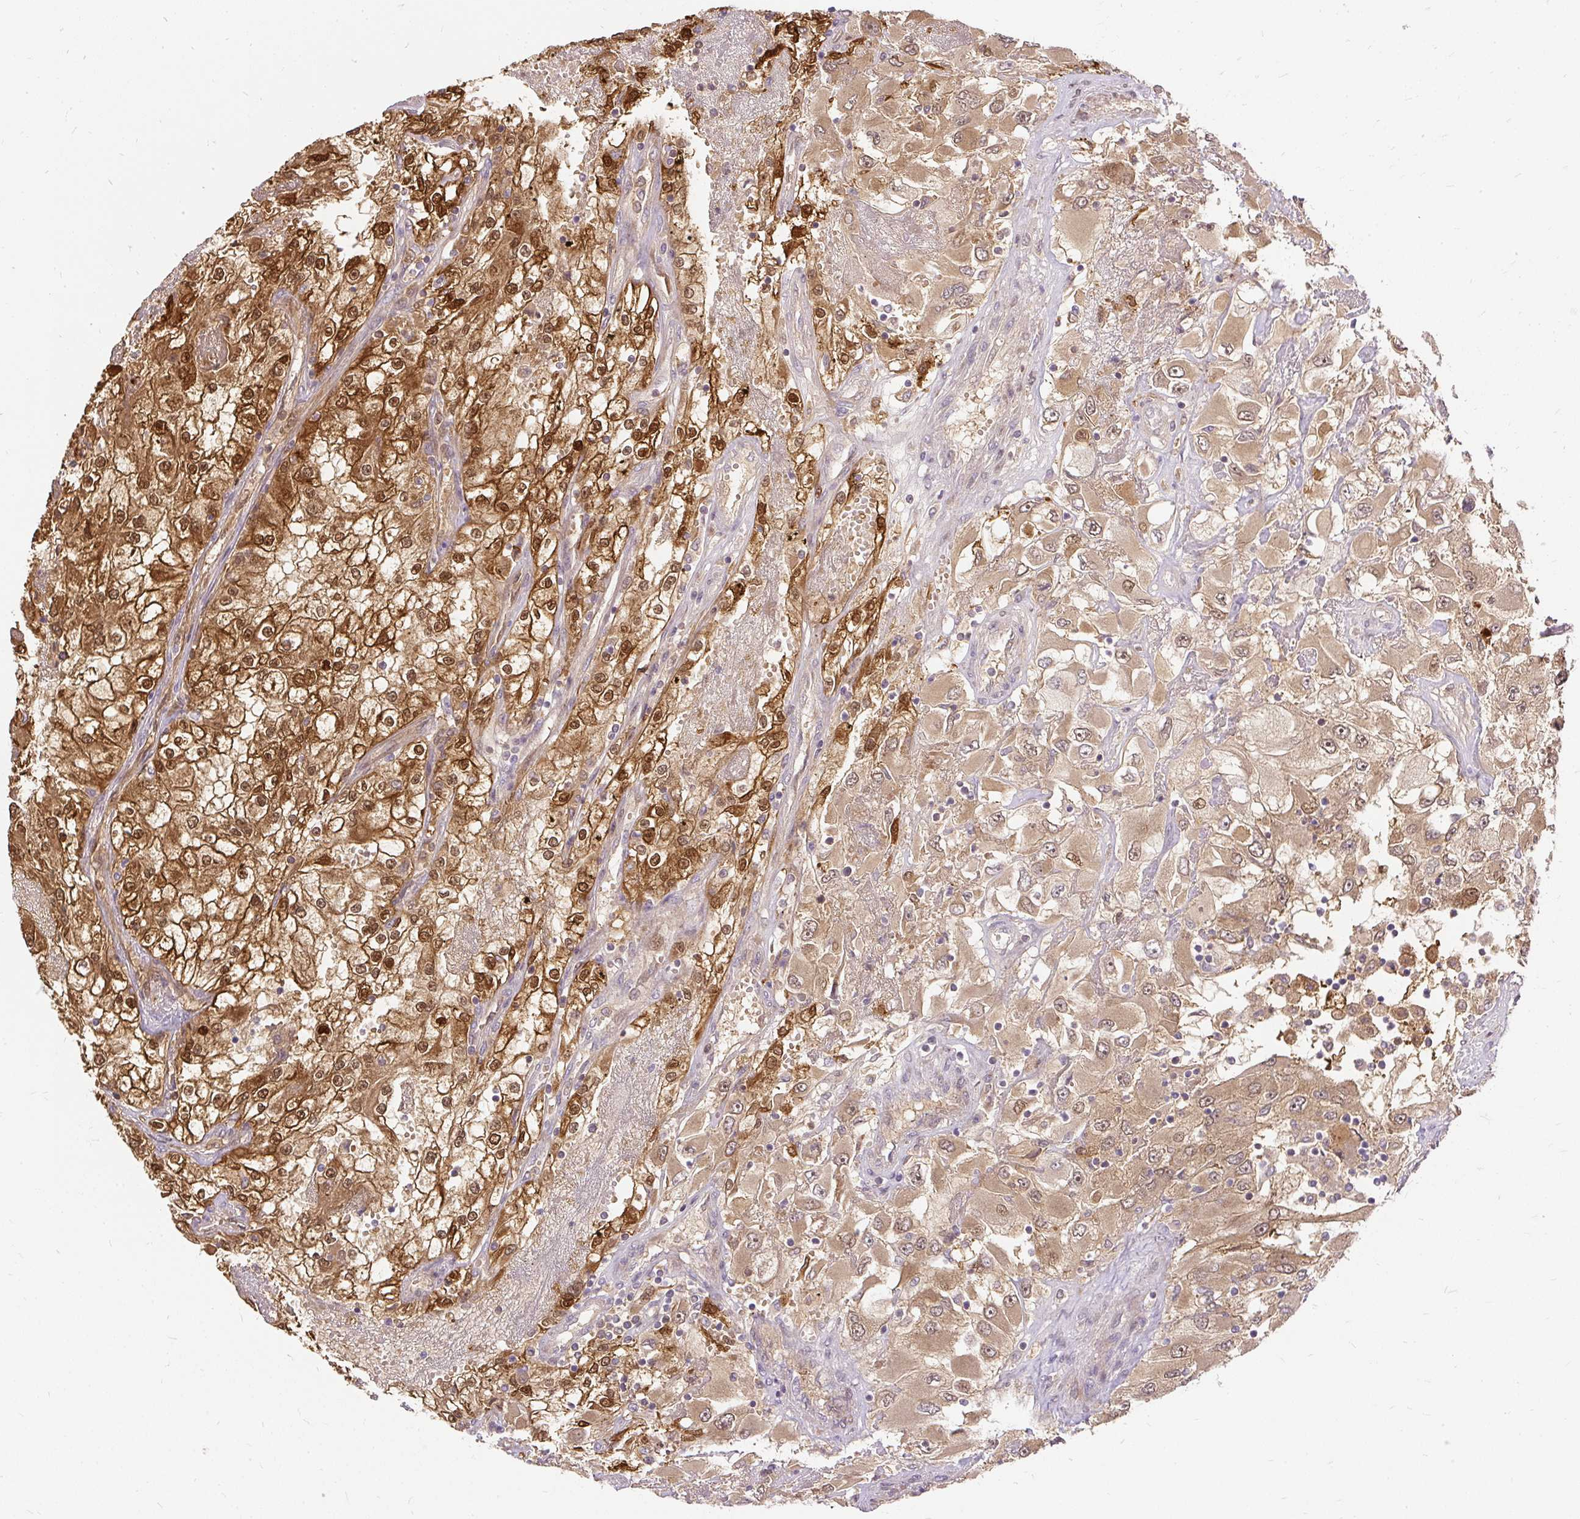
{"staining": {"intensity": "moderate", "quantity": ">75%", "location": "cytoplasmic/membranous,nuclear"}, "tissue": "renal cancer", "cell_type": "Tumor cells", "image_type": "cancer", "snomed": [{"axis": "morphology", "description": "Adenocarcinoma, NOS"}, {"axis": "topography", "description": "Kidney"}], "caption": "Human renal cancer (adenocarcinoma) stained with a brown dye exhibits moderate cytoplasmic/membranous and nuclear positive positivity in about >75% of tumor cells.", "gene": "AP5S1", "patient": {"sex": "female", "age": 52}}